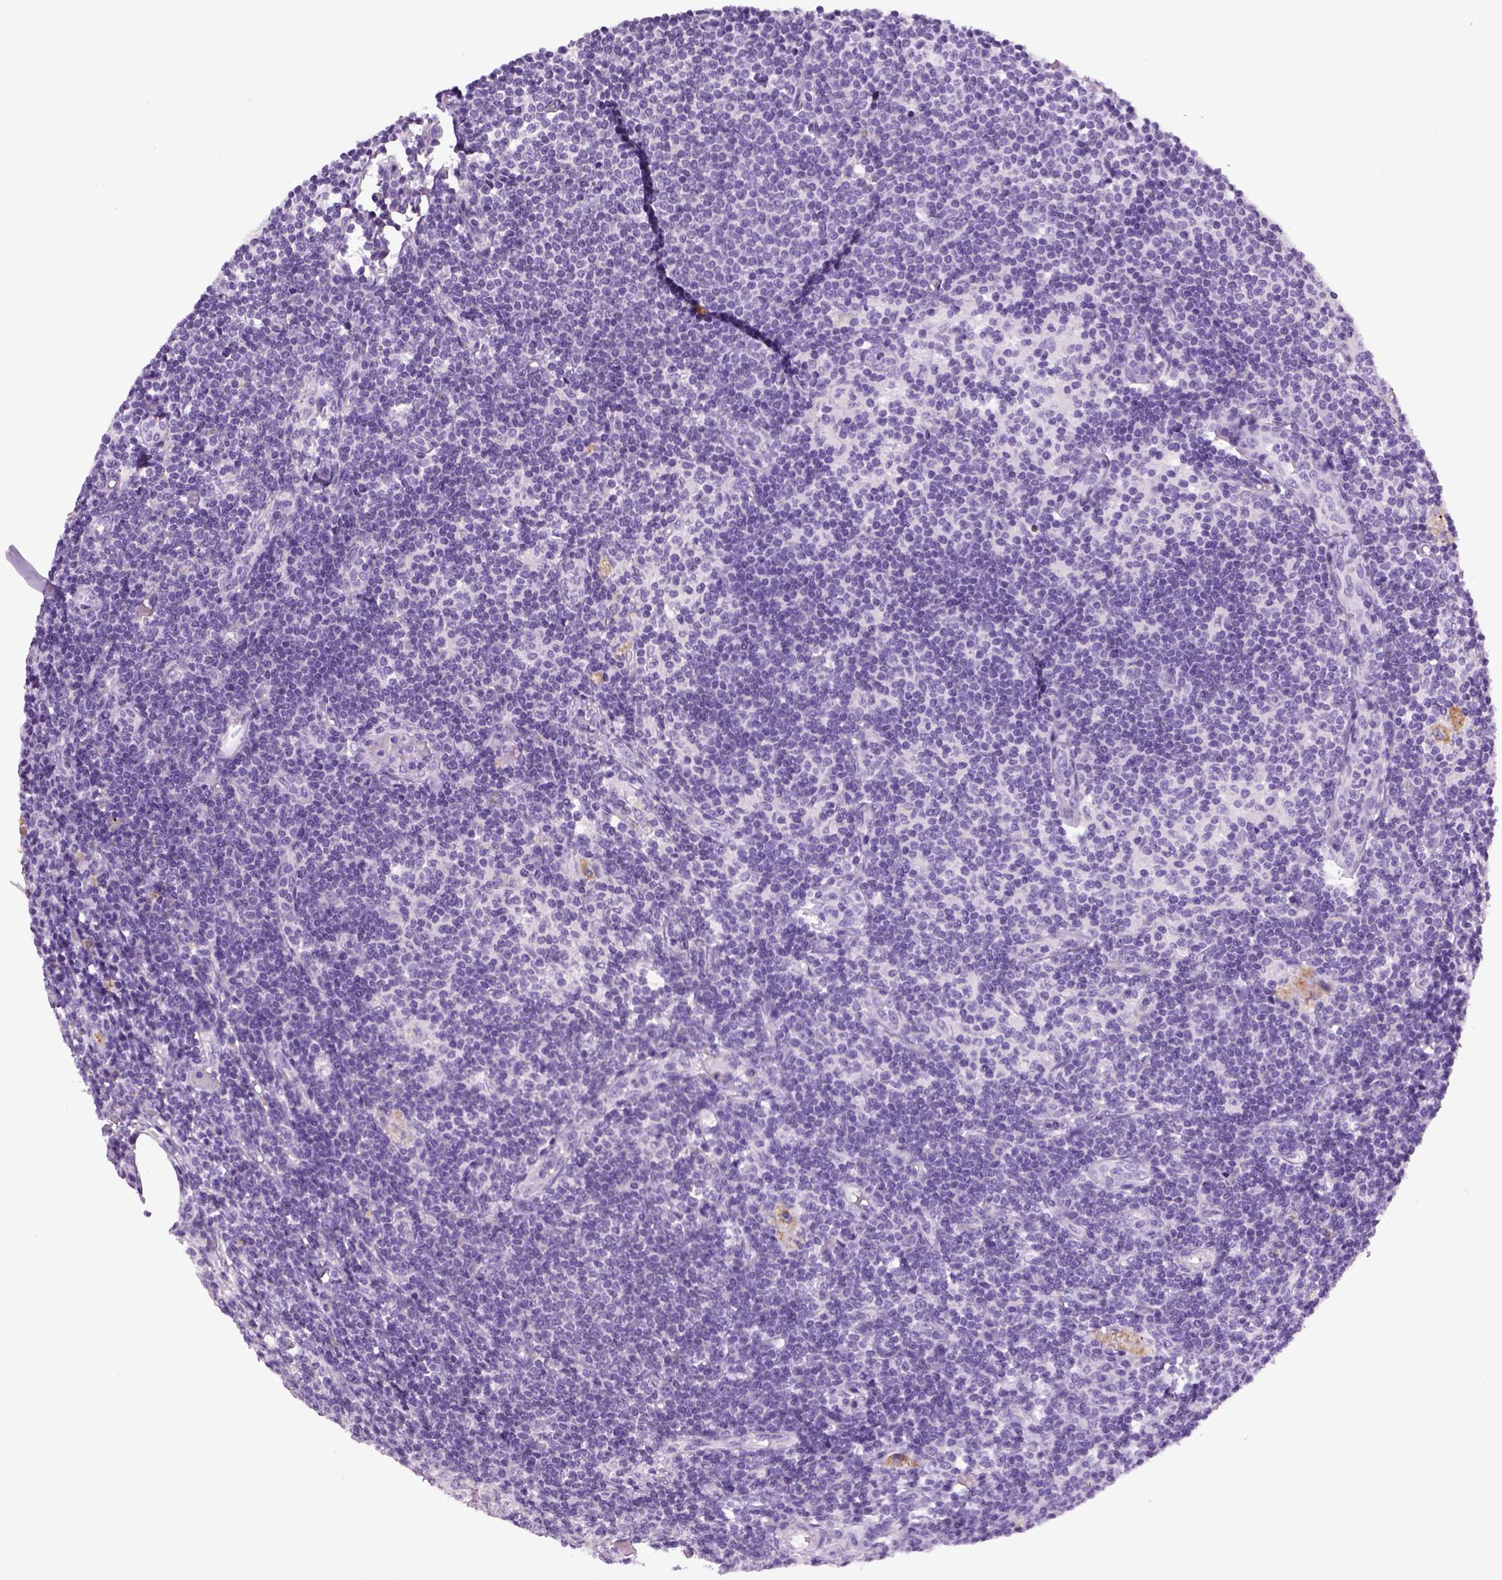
{"staining": {"intensity": "negative", "quantity": "none", "location": "none"}, "tissue": "lymph node", "cell_type": "Germinal center cells", "image_type": "normal", "snomed": [{"axis": "morphology", "description": "Normal tissue, NOS"}, {"axis": "topography", "description": "Lymph node"}], "caption": "The photomicrograph displays no staining of germinal center cells in benign lymph node.", "gene": "KRT71", "patient": {"sex": "female", "age": 69}}